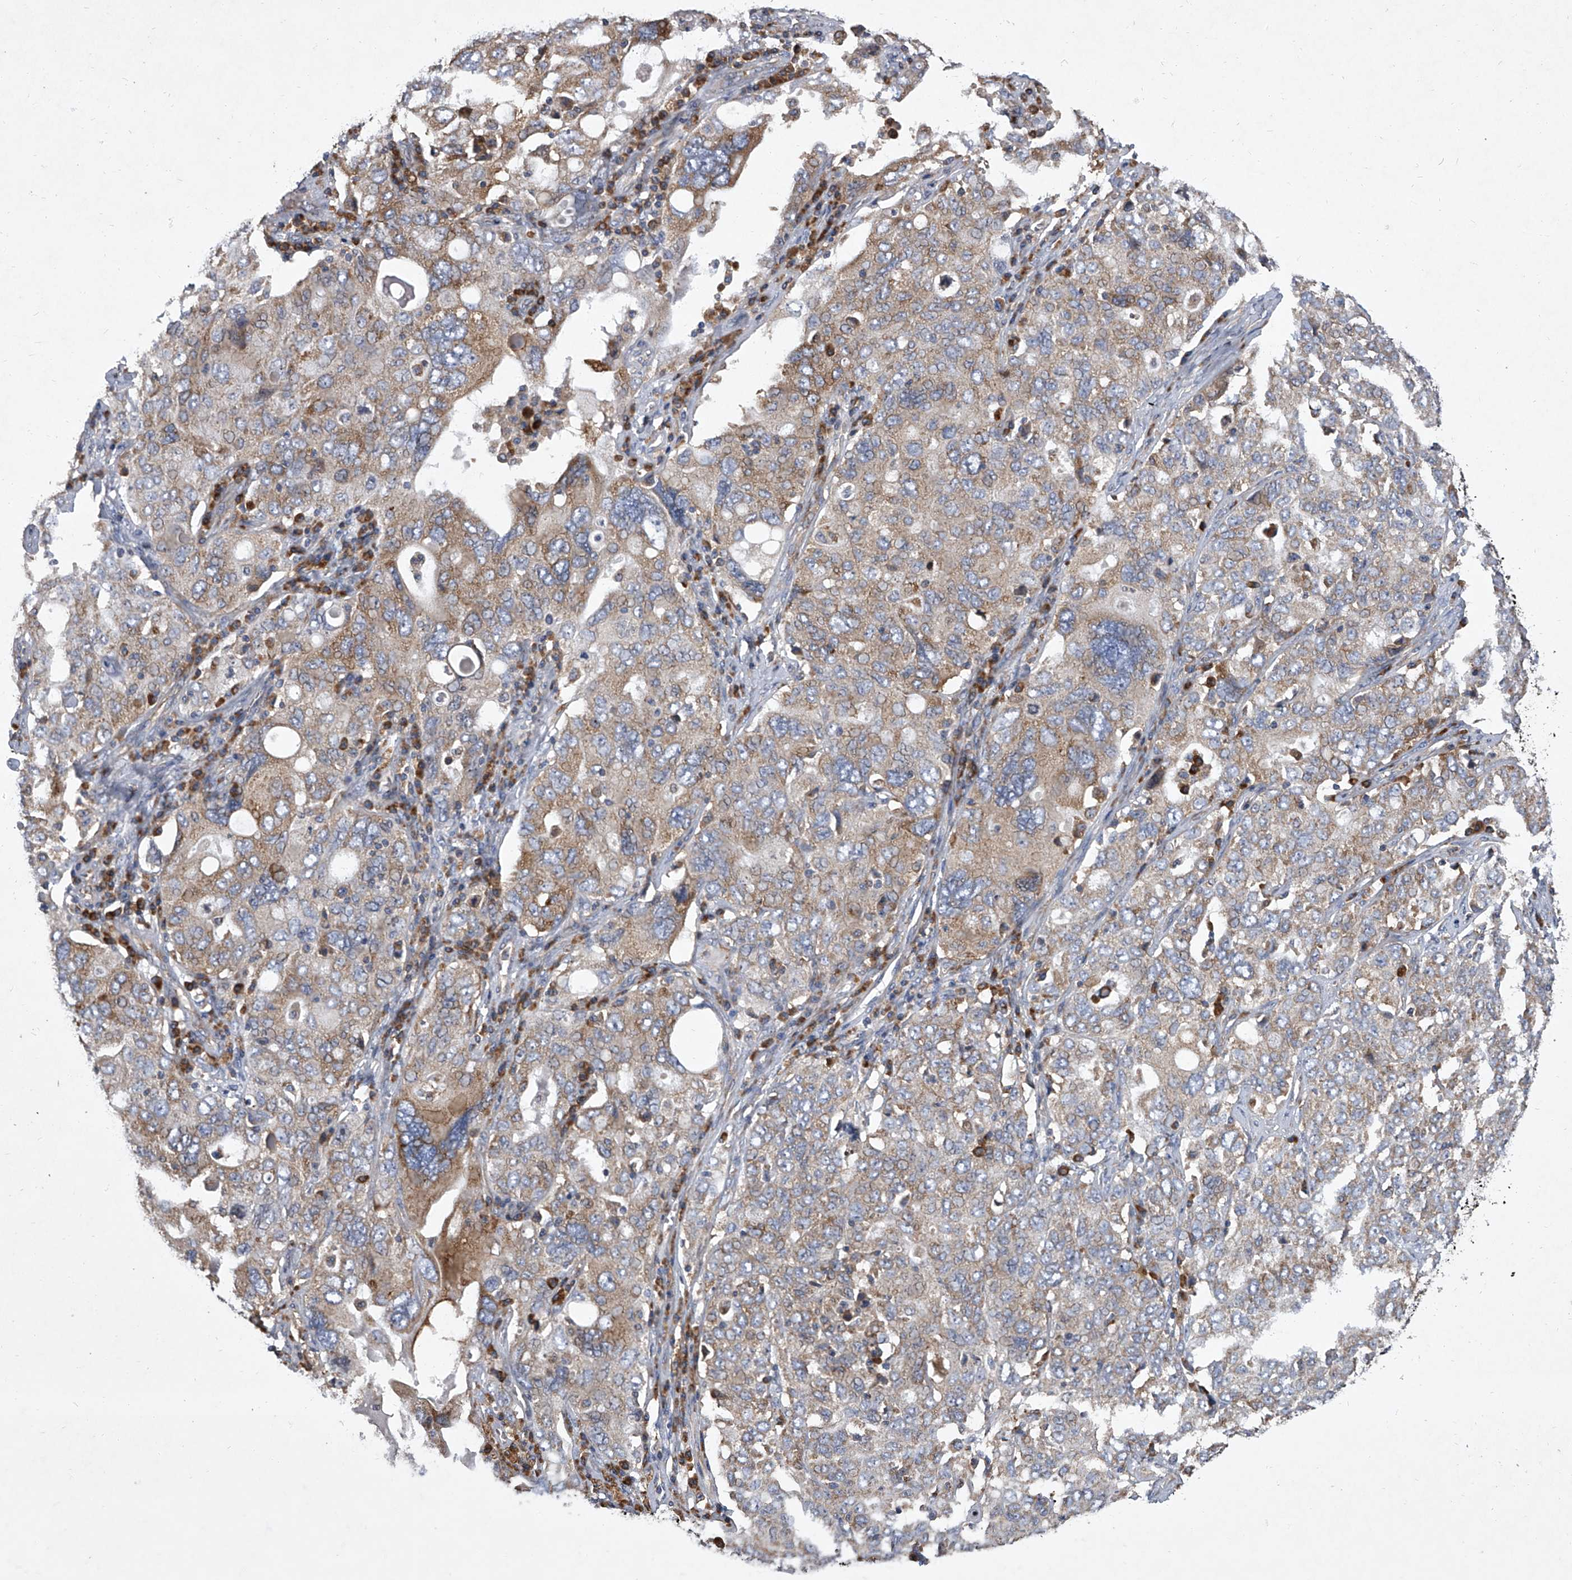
{"staining": {"intensity": "moderate", "quantity": "25%-75%", "location": "cytoplasmic/membranous"}, "tissue": "ovarian cancer", "cell_type": "Tumor cells", "image_type": "cancer", "snomed": [{"axis": "morphology", "description": "Carcinoma, endometroid"}, {"axis": "topography", "description": "Ovary"}], "caption": "An immunohistochemistry photomicrograph of neoplastic tissue is shown. Protein staining in brown labels moderate cytoplasmic/membranous positivity in ovarian endometroid carcinoma within tumor cells.", "gene": "EIF2S2", "patient": {"sex": "female", "age": 62}}